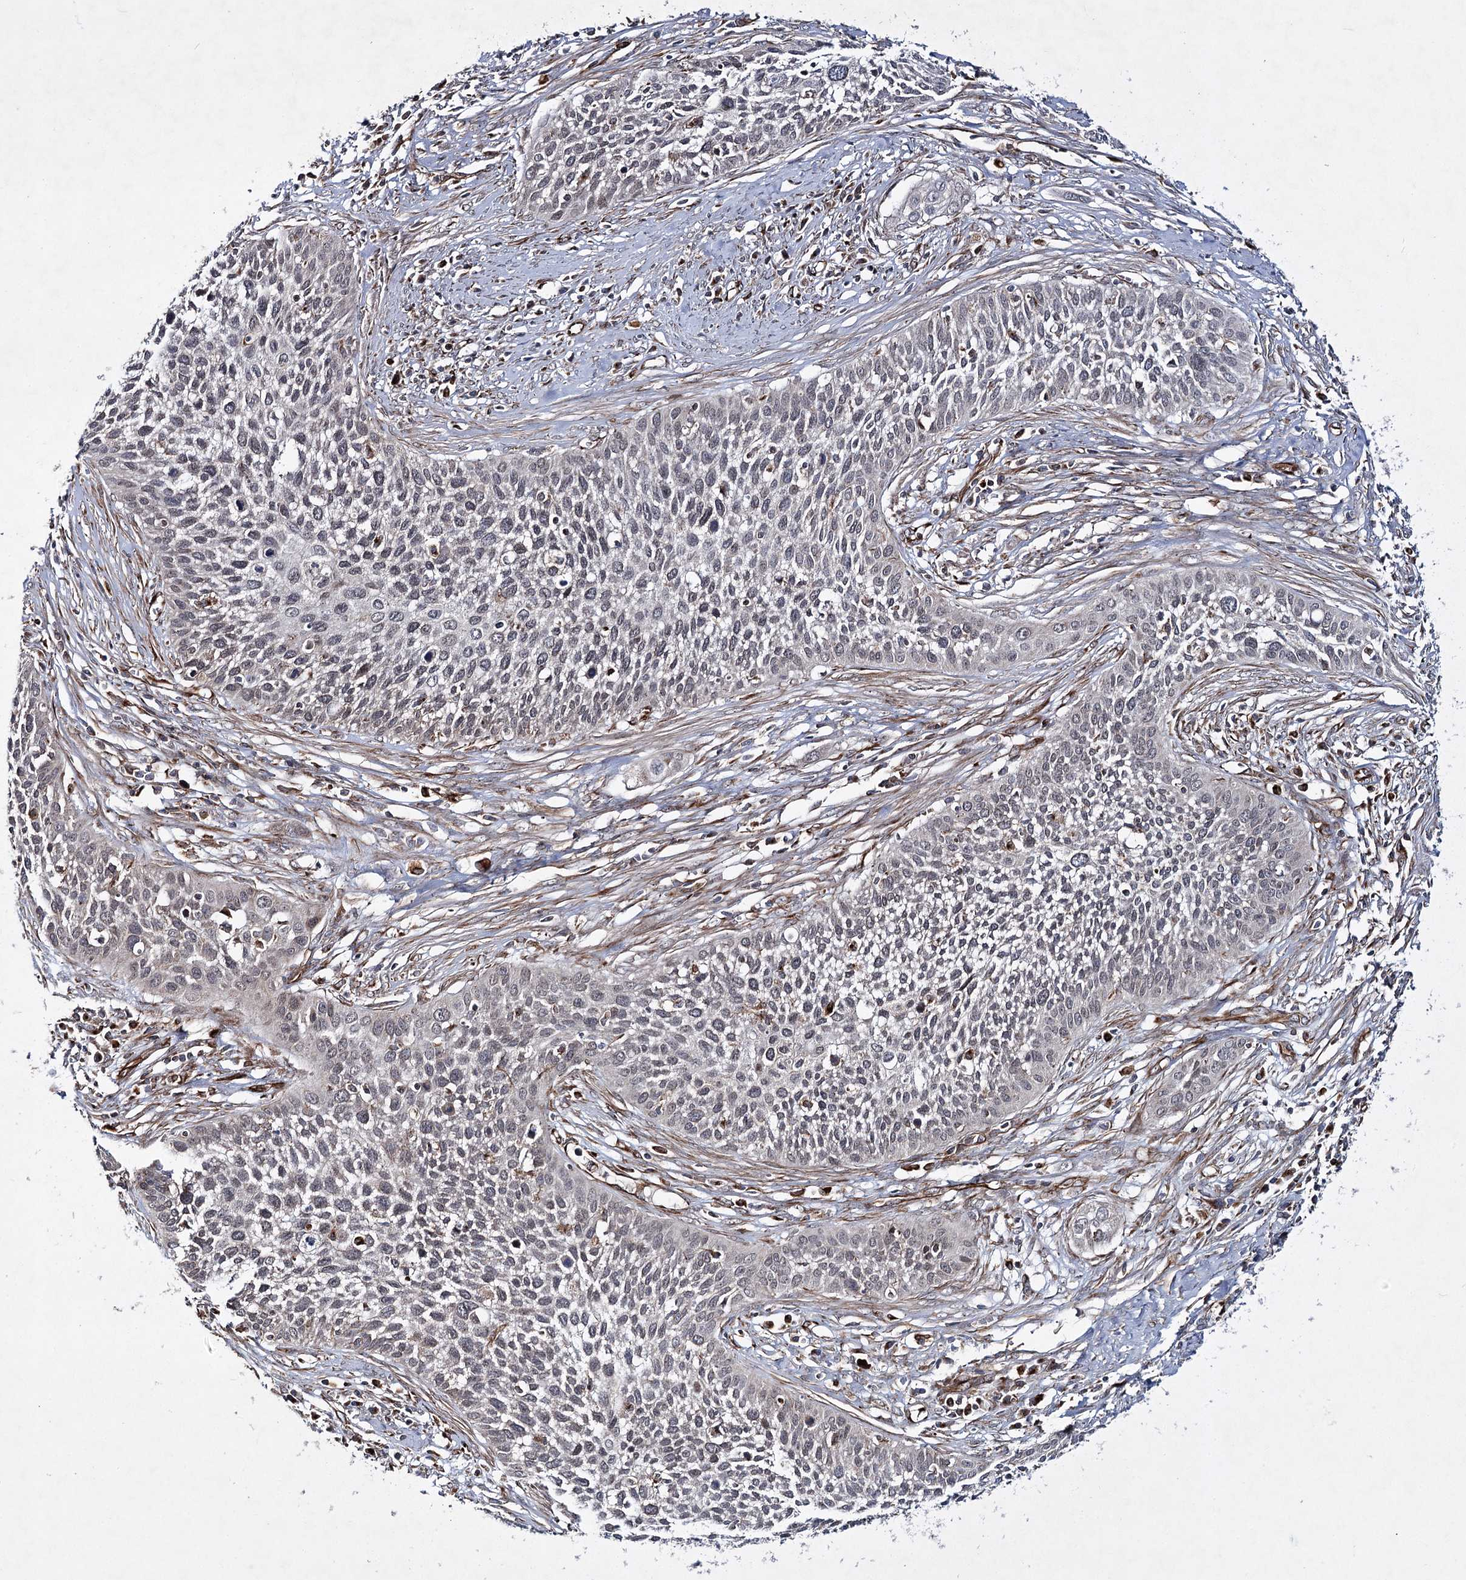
{"staining": {"intensity": "negative", "quantity": "none", "location": "none"}, "tissue": "cervical cancer", "cell_type": "Tumor cells", "image_type": "cancer", "snomed": [{"axis": "morphology", "description": "Squamous cell carcinoma, NOS"}, {"axis": "topography", "description": "Cervix"}], "caption": "This is an immunohistochemistry photomicrograph of cervical squamous cell carcinoma. There is no positivity in tumor cells.", "gene": "DPEP2", "patient": {"sex": "female", "age": 34}}